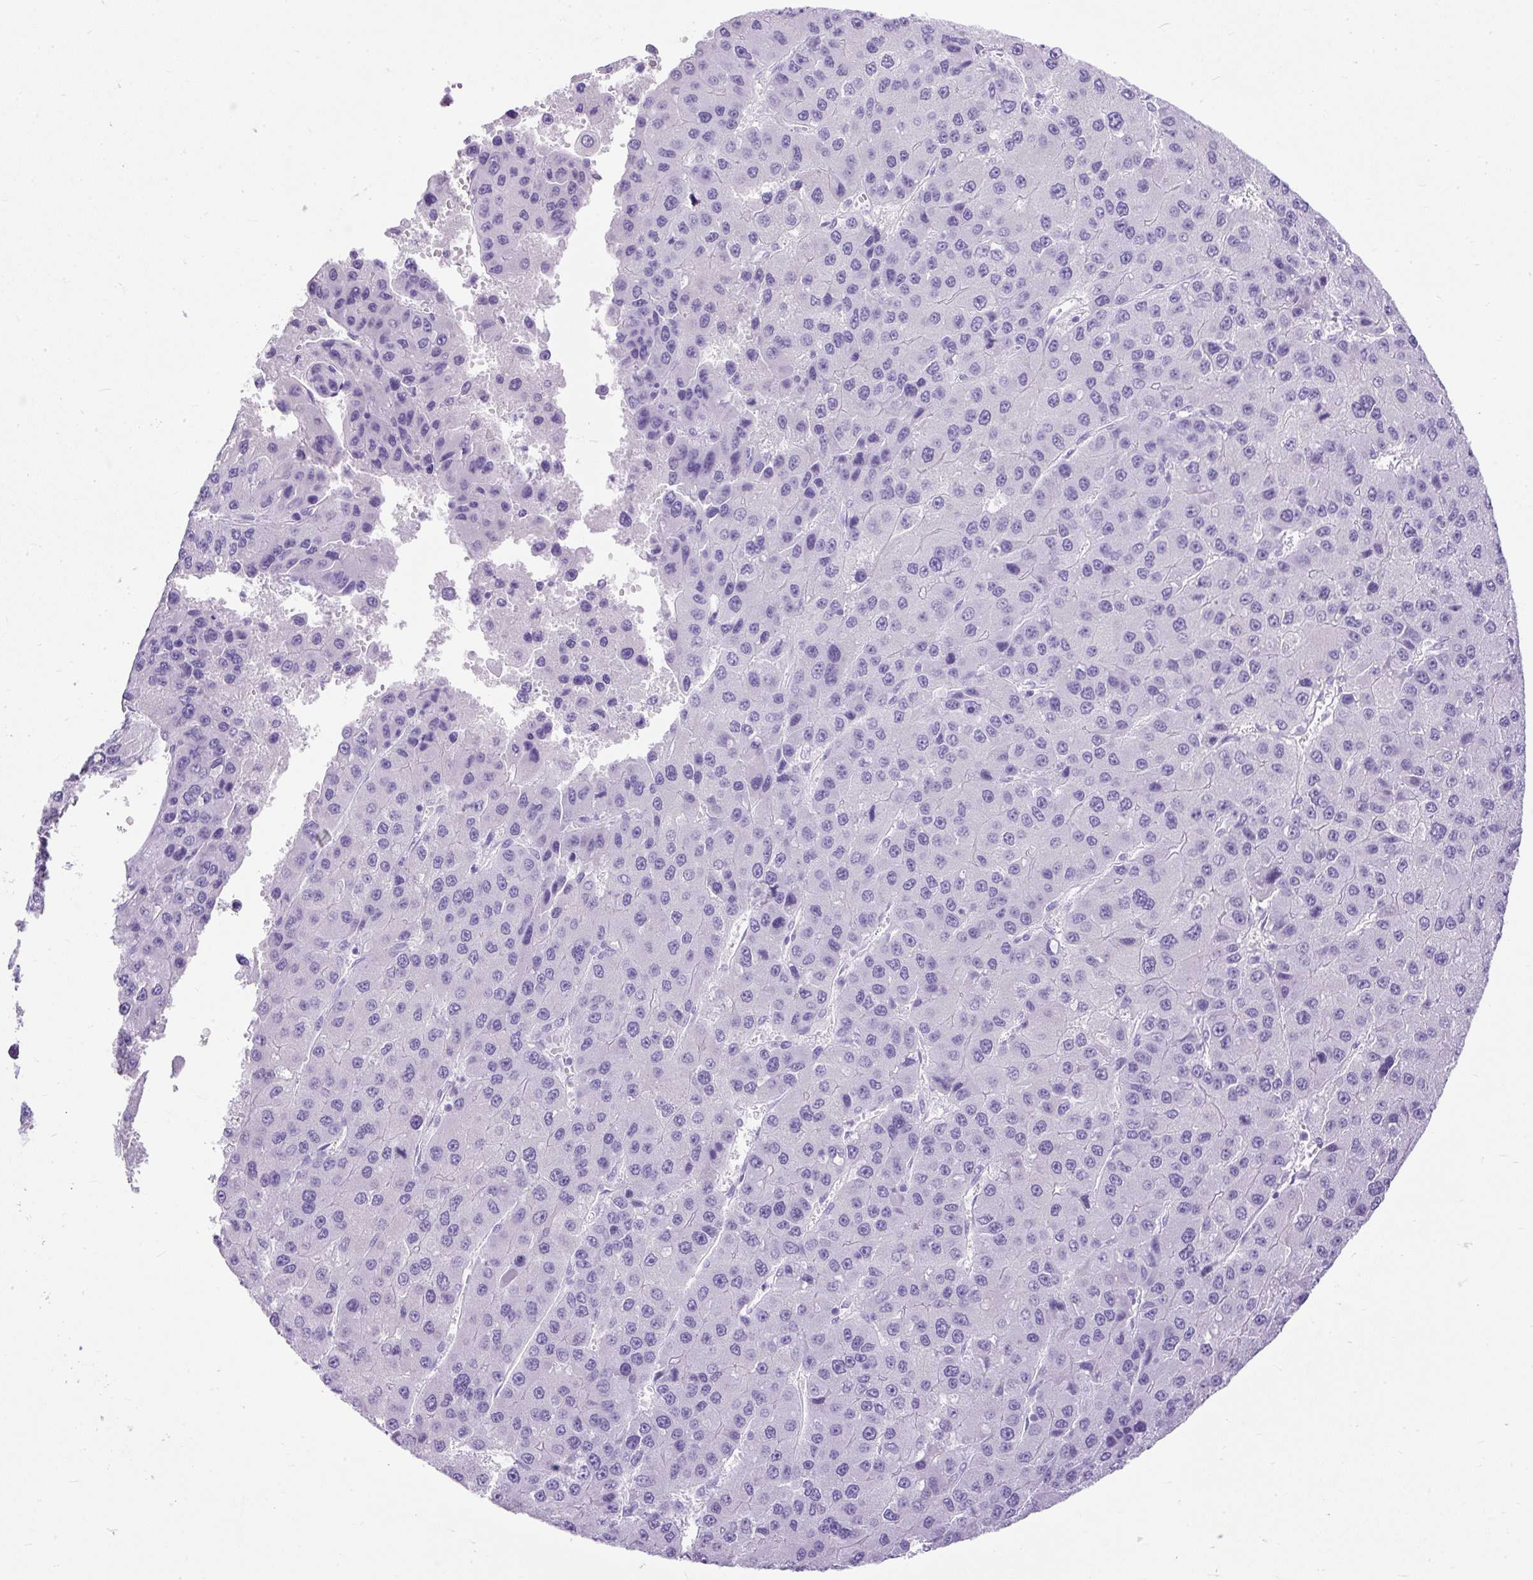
{"staining": {"intensity": "negative", "quantity": "none", "location": "none"}, "tissue": "liver cancer", "cell_type": "Tumor cells", "image_type": "cancer", "snomed": [{"axis": "morphology", "description": "Carcinoma, Hepatocellular, NOS"}, {"axis": "topography", "description": "Liver"}], "caption": "Photomicrograph shows no significant protein positivity in tumor cells of liver hepatocellular carcinoma.", "gene": "UPP1", "patient": {"sex": "female", "age": 73}}